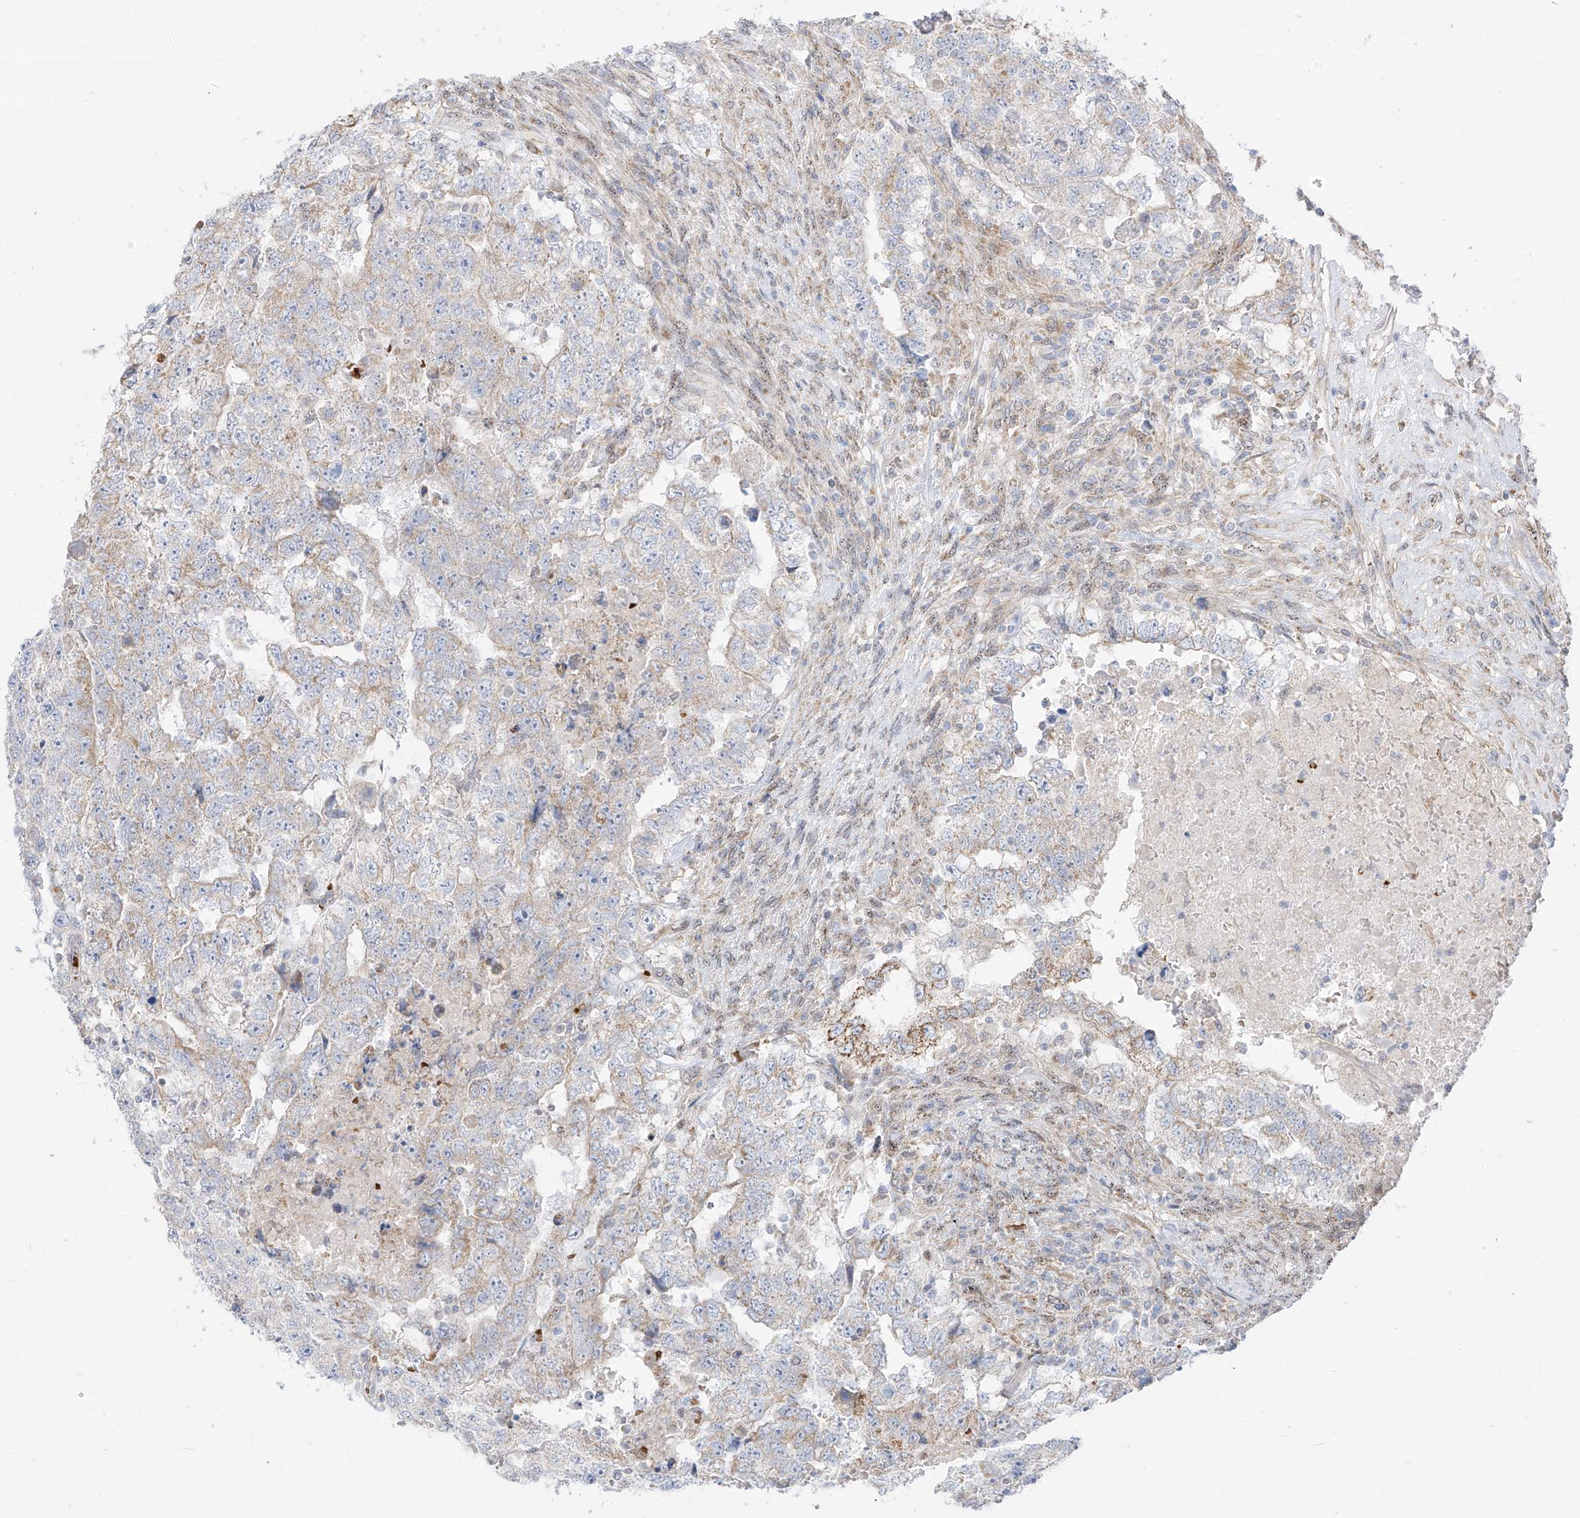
{"staining": {"intensity": "weak", "quantity": "<25%", "location": "cytoplasmic/membranous"}, "tissue": "testis cancer", "cell_type": "Tumor cells", "image_type": "cancer", "snomed": [{"axis": "morphology", "description": "Carcinoma, Embryonal, NOS"}, {"axis": "topography", "description": "Testis"}], "caption": "High magnification brightfield microscopy of testis cancer (embryonal carcinoma) stained with DAB (brown) and counterstained with hematoxylin (blue): tumor cells show no significant expression. (DAB IHC visualized using brightfield microscopy, high magnification).", "gene": "ARHGEF40", "patient": {"sex": "male", "age": 36}}